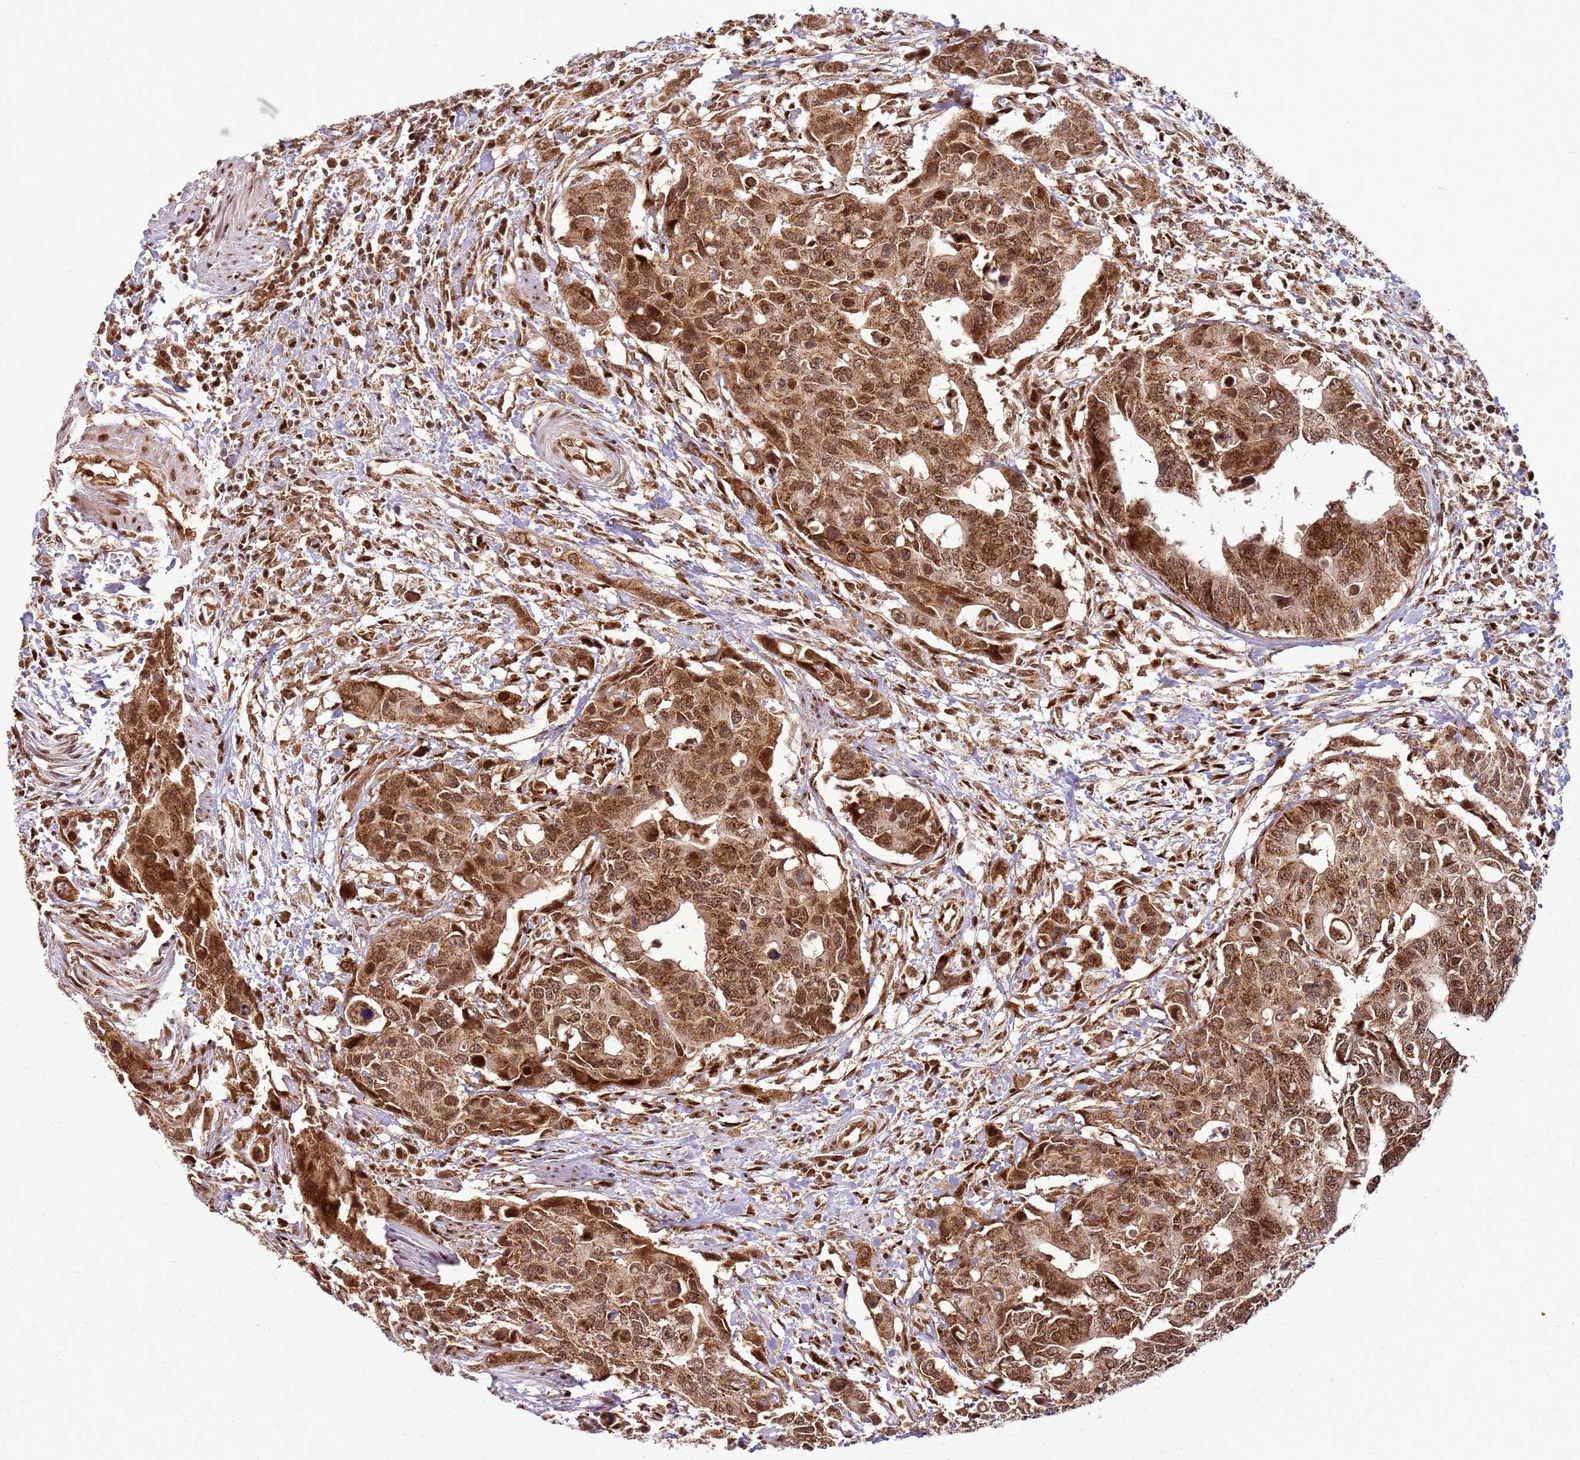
{"staining": {"intensity": "strong", "quantity": ">75%", "location": "cytoplasmic/membranous,nuclear"}, "tissue": "colorectal cancer", "cell_type": "Tumor cells", "image_type": "cancer", "snomed": [{"axis": "morphology", "description": "Adenocarcinoma, NOS"}, {"axis": "topography", "description": "Colon"}], "caption": "Immunohistochemical staining of human colorectal adenocarcinoma shows strong cytoplasmic/membranous and nuclear protein expression in about >75% of tumor cells. The protein of interest is shown in brown color, while the nuclei are stained blue.", "gene": "PEX14", "patient": {"sex": "male", "age": 77}}